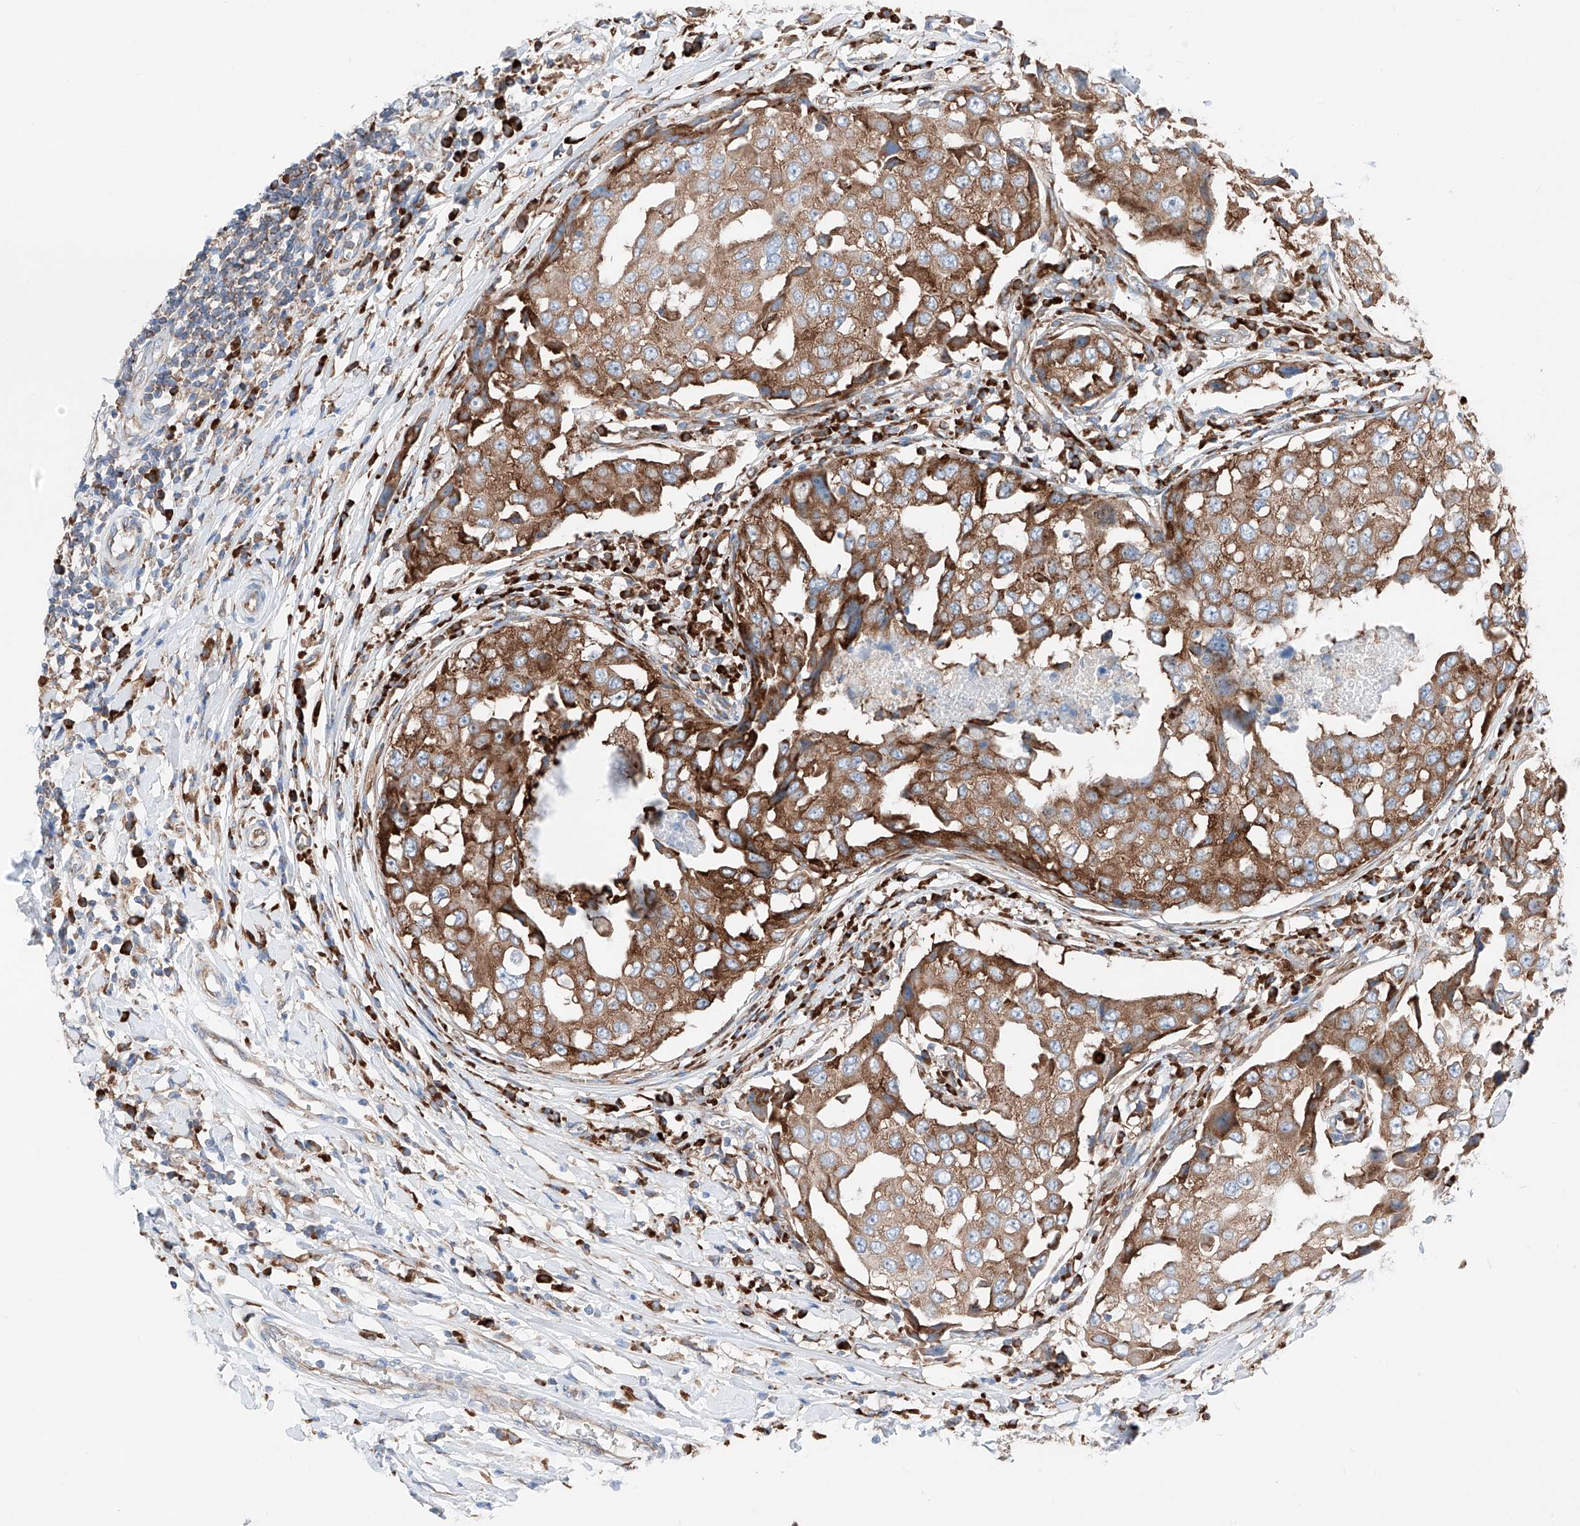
{"staining": {"intensity": "moderate", "quantity": ">75%", "location": "cytoplasmic/membranous"}, "tissue": "breast cancer", "cell_type": "Tumor cells", "image_type": "cancer", "snomed": [{"axis": "morphology", "description": "Duct carcinoma"}, {"axis": "topography", "description": "Breast"}], "caption": "A histopathology image showing moderate cytoplasmic/membranous positivity in approximately >75% of tumor cells in breast cancer, as visualized by brown immunohistochemical staining.", "gene": "CRELD1", "patient": {"sex": "female", "age": 27}}